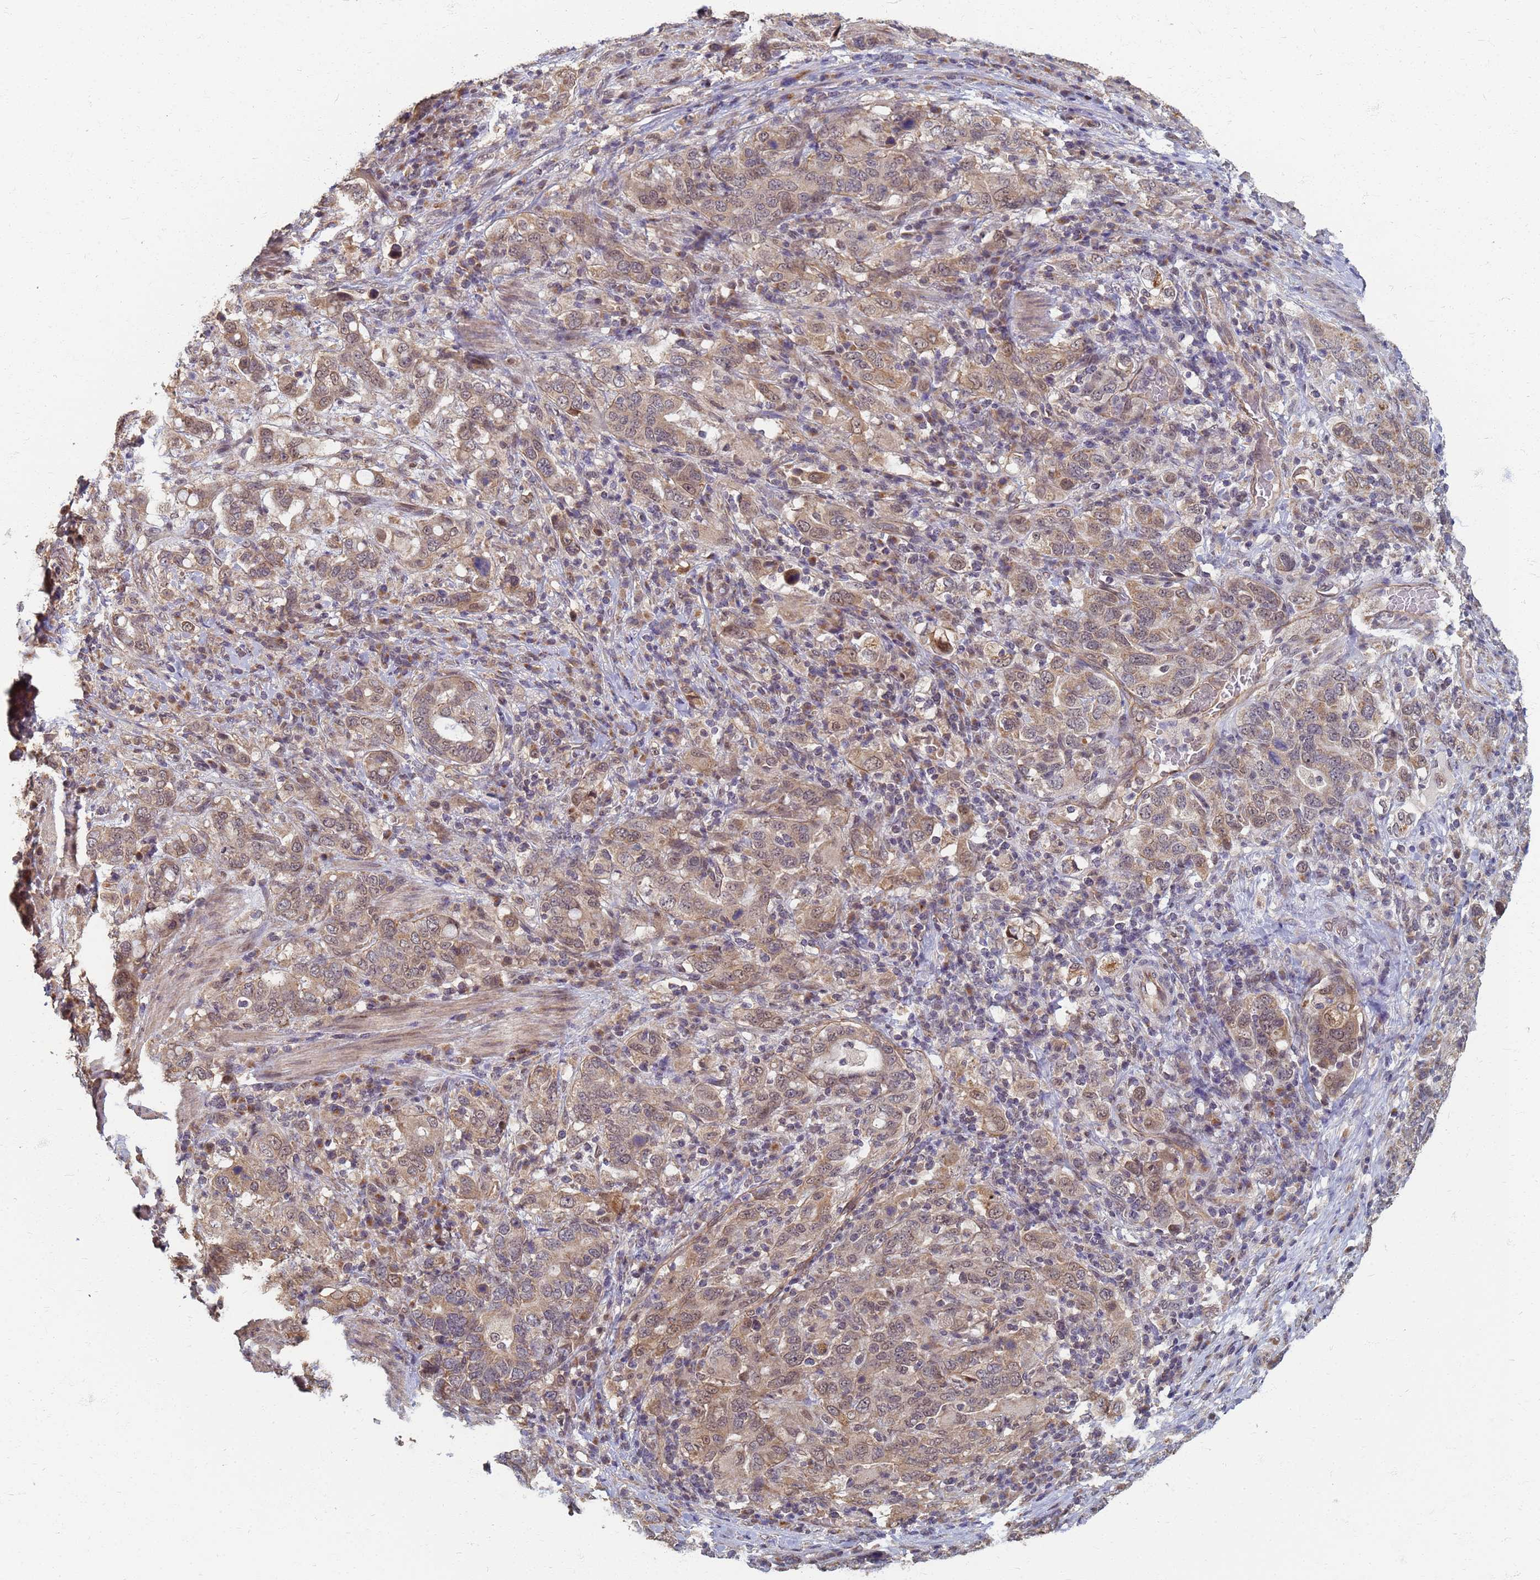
{"staining": {"intensity": "weak", "quantity": ">75%", "location": "cytoplasmic/membranous,nuclear"}, "tissue": "stomach cancer", "cell_type": "Tumor cells", "image_type": "cancer", "snomed": [{"axis": "morphology", "description": "Adenocarcinoma, NOS"}, {"axis": "topography", "description": "Stomach, upper"}, {"axis": "topography", "description": "Stomach"}], "caption": "A histopathology image of human stomach adenocarcinoma stained for a protein shows weak cytoplasmic/membranous and nuclear brown staining in tumor cells. (IHC, brightfield microscopy, high magnification).", "gene": "ITGB4", "patient": {"sex": "male", "age": 62}}